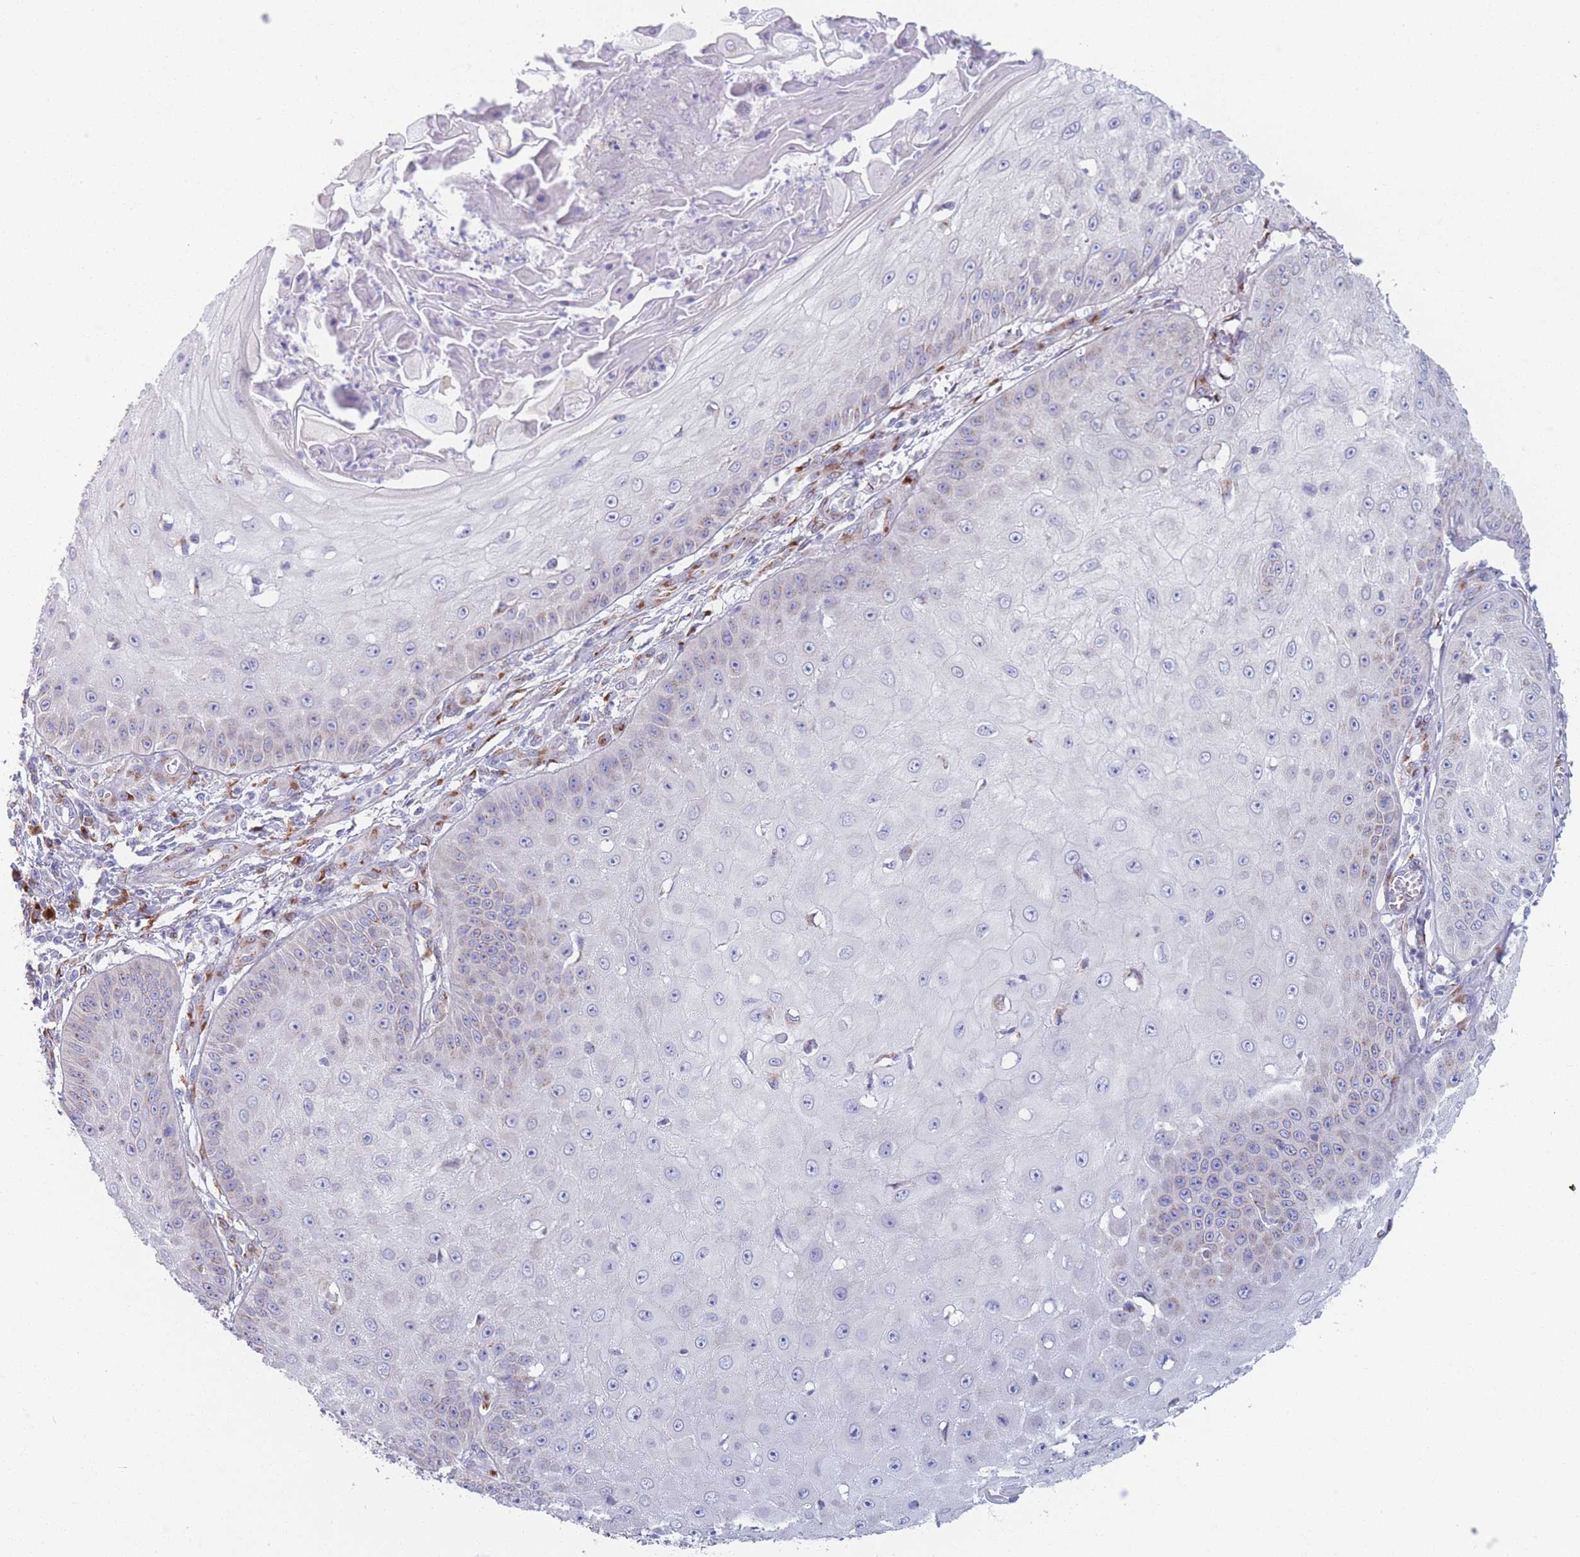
{"staining": {"intensity": "moderate", "quantity": "<25%", "location": "cytoplasmic/membranous"}, "tissue": "skin cancer", "cell_type": "Tumor cells", "image_type": "cancer", "snomed": [{"axis": "morphology", "description": "Squamous cell carcinoma, NOS"}, {"axis": "topography", "description": "Skin"}], "caption": "Brown immunohistochemical staining in skin cancer displays moderate cytoplasmic/membranous positivity in about <25% of tumor cells. The staining was performed using DAB (3,3'-diaminobenzidine) to visualize the protein expression in brown, while the nuclei were stained in blue with hematoxylin (Magnification: 20x).", "gene": "MRPL30", "patient": {"sex": "male", "age": 70}}